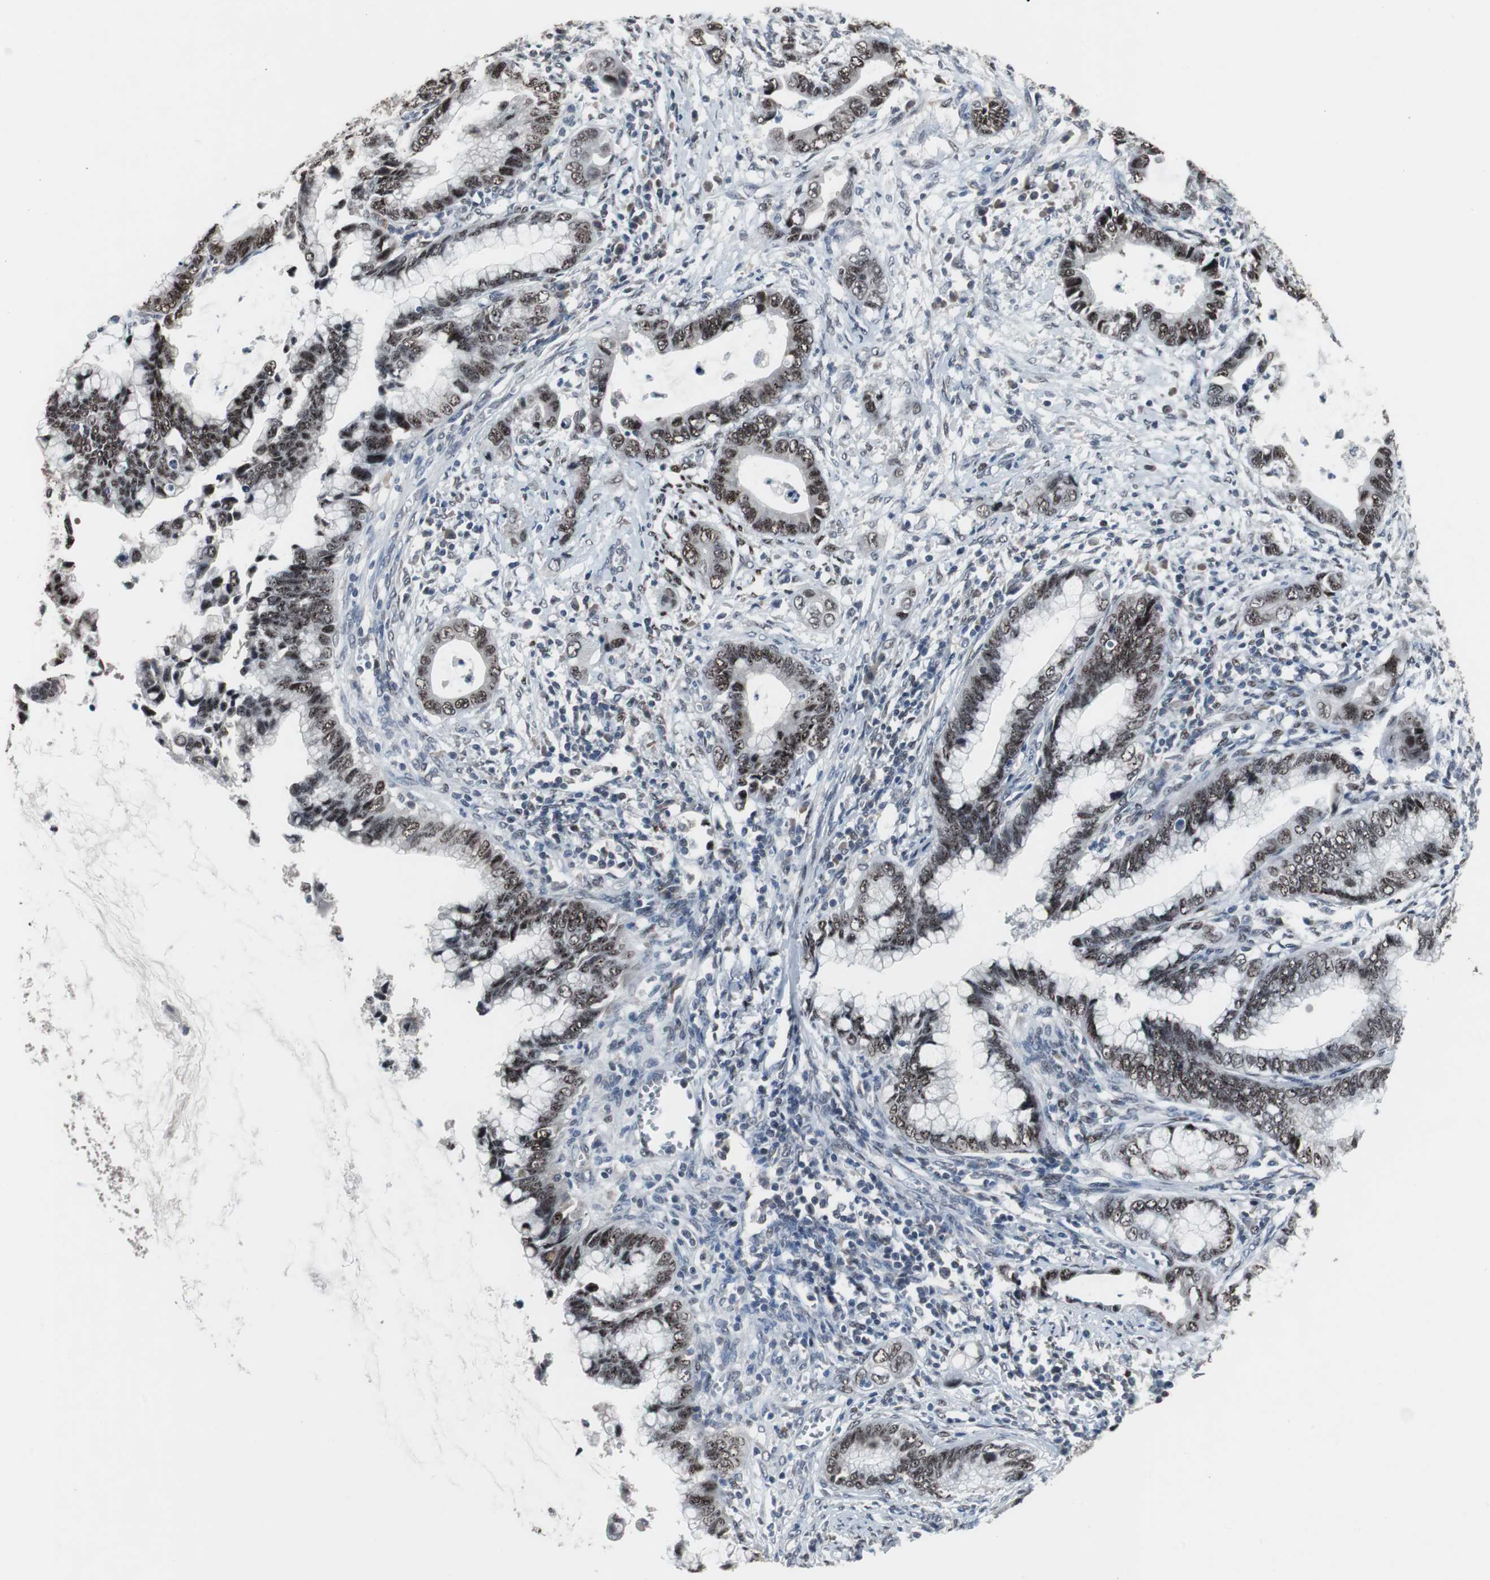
{"staining": {"intensity": "strong", "quantity": ">75%", "location": "nuclear"}, "tissue": "cervical cancer", "cell_type": "Tumor cells", "image_type": "cancer", "snomed": [{"axis": "morphology", "description": "Adenocarcinoma, NOS"}, {"axis": "topography", "description": "Cervix"}], "caption": "Strong nuclear staining for a protein is identified in about >75% of tumor cells of cervical adenocarcinoma using IHC.", "gene": "FOXP4", "patient": {"sex": "female", "age": 44}}